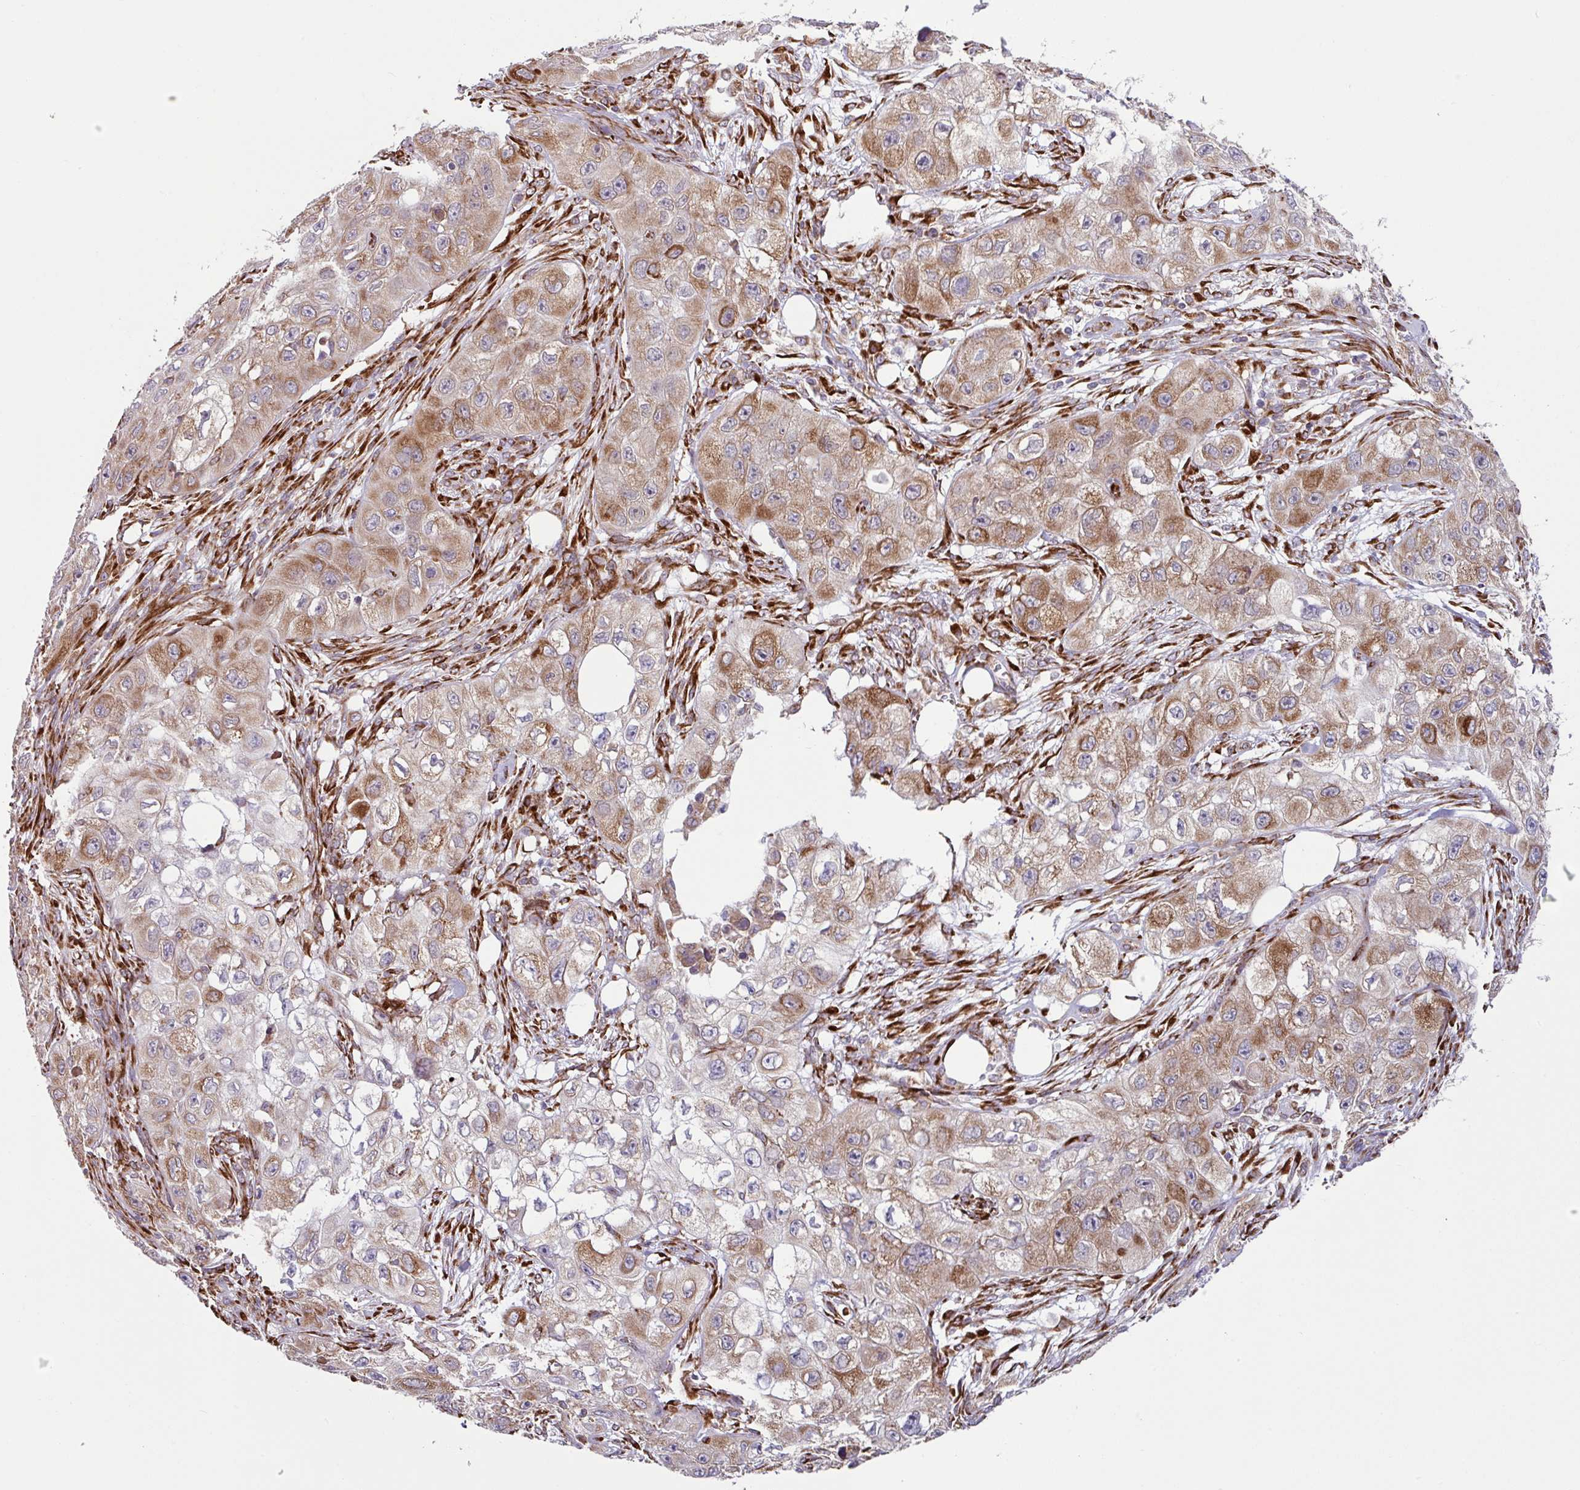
{"staining": {"intensity": "moderate", "quantity": ">75%", "location": "cytoplasmic/membranous"}, "tissue": "skin cancer", "cell_type": "Tumor cells", "image_type": "cancer", "snomed": [{"axis": "morphology", "description": "Squamous cell carcinoma, NOS"}, {"axis": "topography", "description": "Skin"}, {"axis": "topography", "description": "Subcutis"}], "caption": "DAB immunohistochemical staining of human squamous cell carcinoma (skin) demonstrates moderate cytoplasmic/membranous protein expression in approximately >75% of tumor cells. (brown staining indicates protein expression, while blue staining denotes nuclei).", "gene": "SLC39A7", "patient": {"sex": "male", "age": 73}}